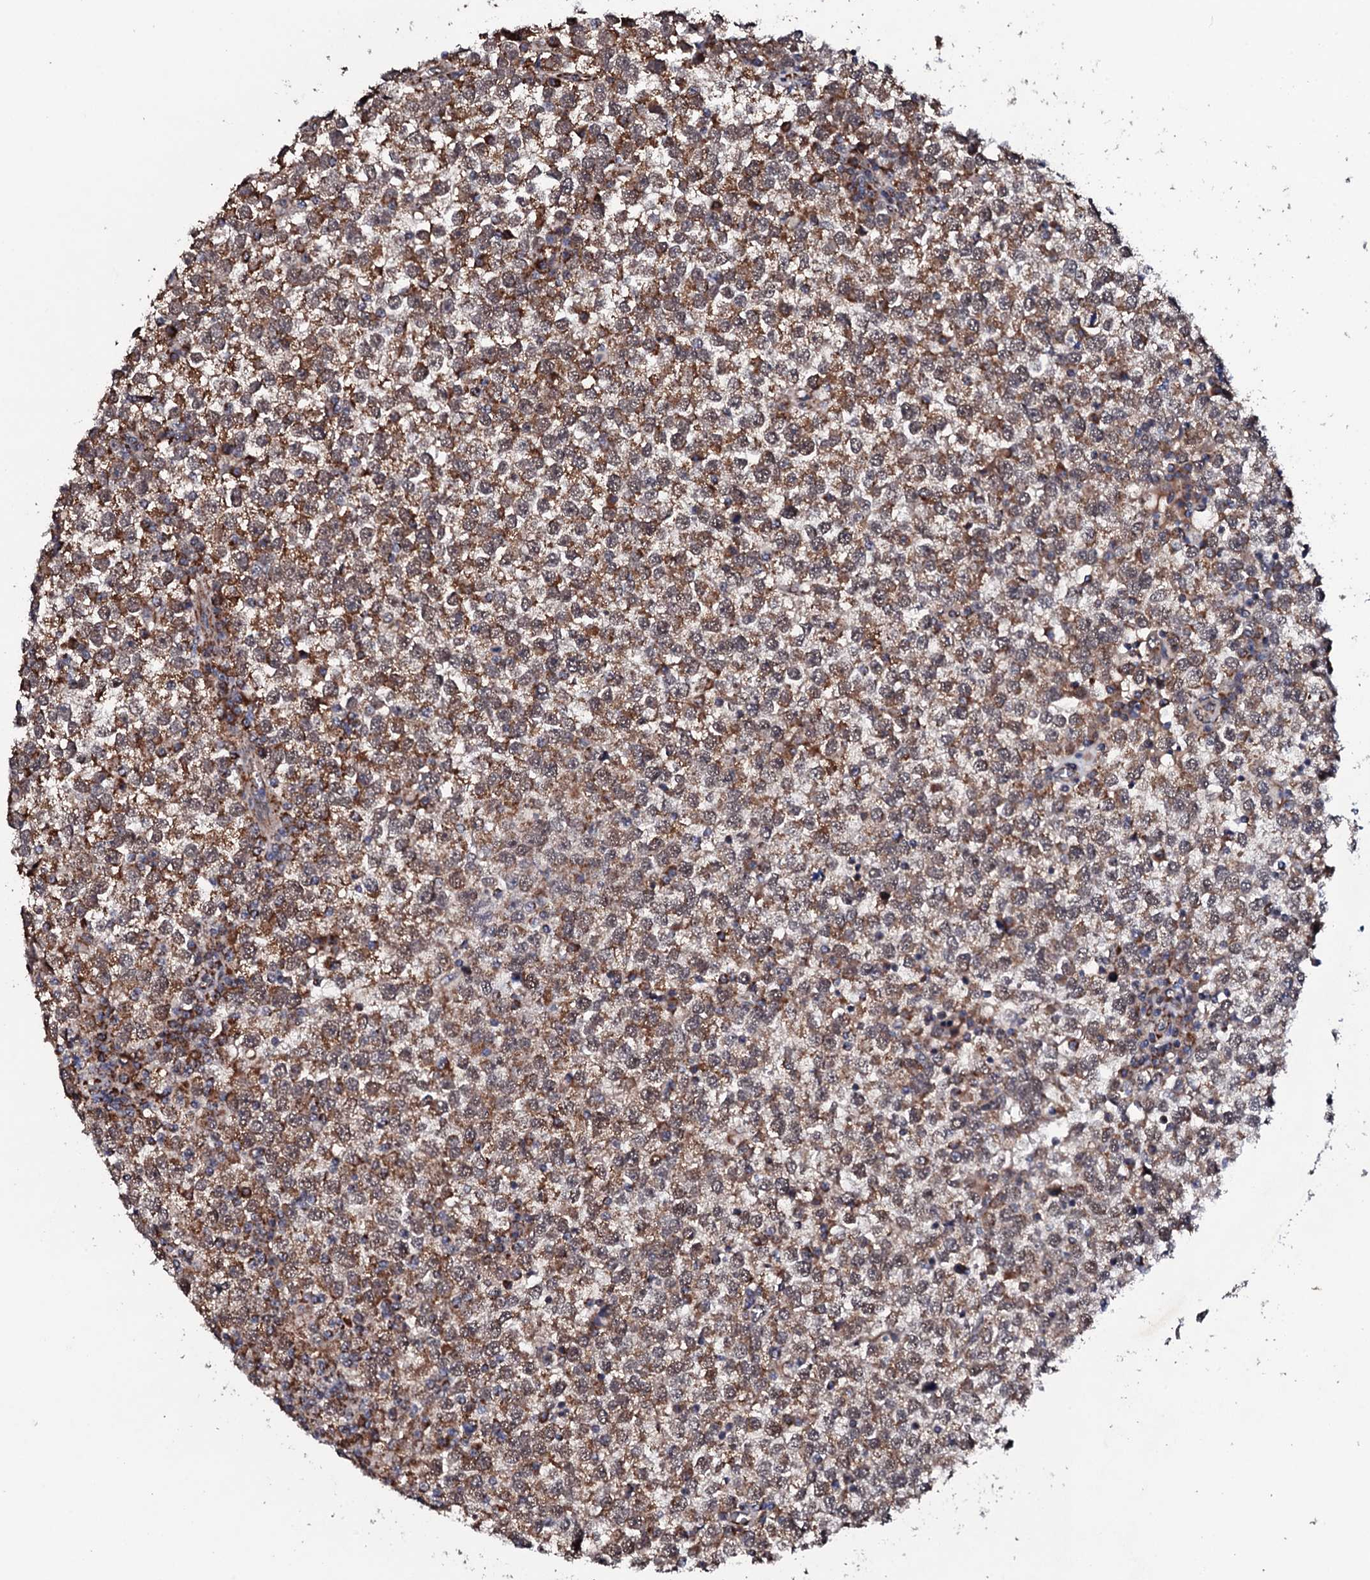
{"staining": {"intensity": "moderate", "quantity": ">75%", "location": "cytoplasmic/membranous"}, "tissue": "testis cancer", "cell_type": "Tumor cells", "image_type": "cancer", "snomed": [{"axis": "morphology", "description": "Seminoma, NOS"}, {"axis": "topography", "description": "Testis"}], "caption": "IHC photomicrograph of neoplastic tissue: seminoma (testis) stained using immunohistochemistry reveals medium levels of moderate protein expression localized specifically in the cytoplasmic/membranous of tumor cells, appearing as a cytoplasmic/membranous brown color.", "gene": "MTIF3", "patient": {"sex": "male", "age": 65}}